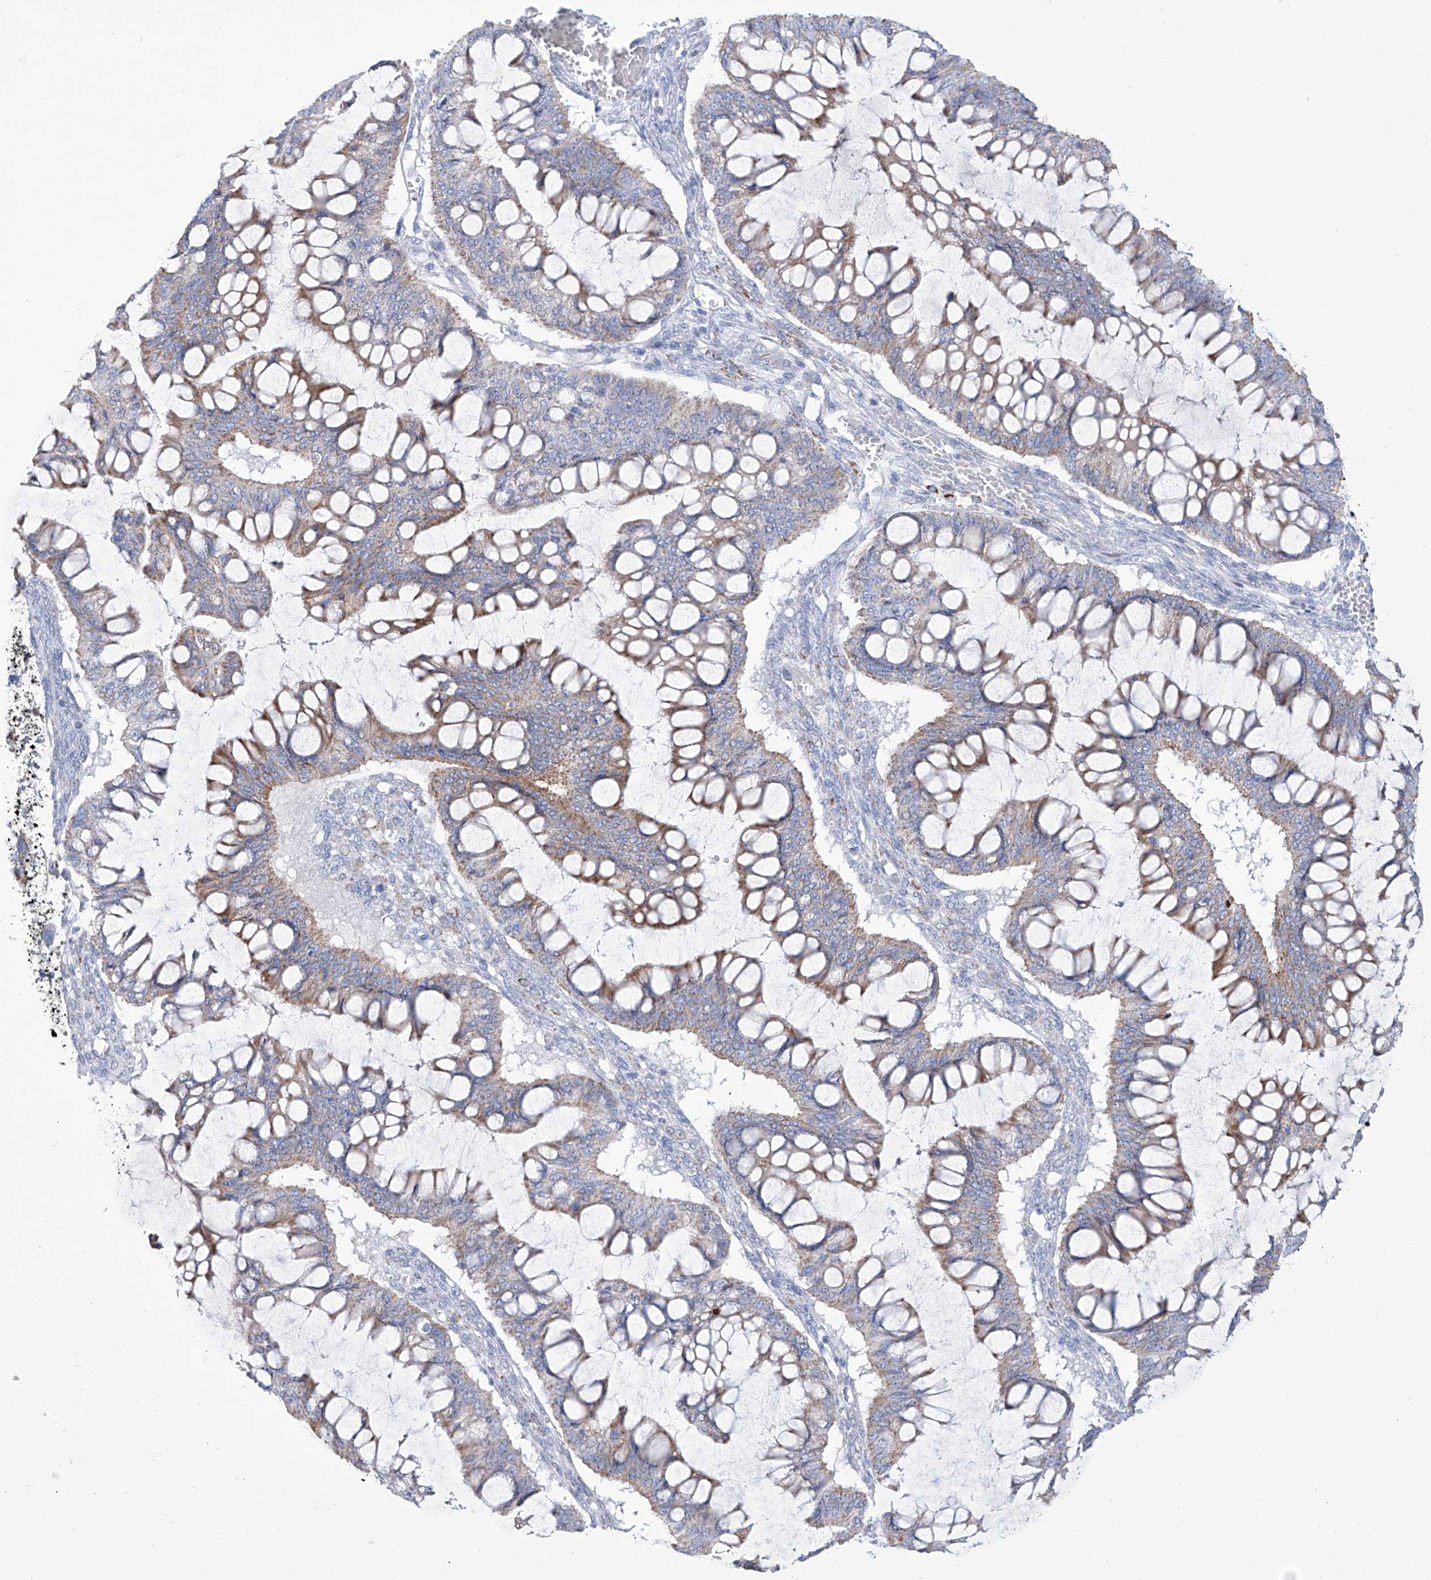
{"staining": {"intensity": "moderate", "quantity": ">75%", "location": "cytoplasmic/membranous"}, "tissue": "ovarian cancer", "cell_type": "Tumor cells", "image_type": "cancer", "snomed": [{"axis": "morphology", "description": "Cystadenocarcinoma, mucinous, NOS"}, {"axis": "topography", "description": "Ovary"}], "caption": "Immunohistochemistry (IHC) histopathology image of human mucinous cystadenocarcinoma (ovarian) stained for a protein (brown), which reveals medium levels of moderate cytoplasmic/membranous positivity in approximately >75% of tumor cells.", "gene": "ALDH6A1", "patient": {"sex": "female", "age": 73}}